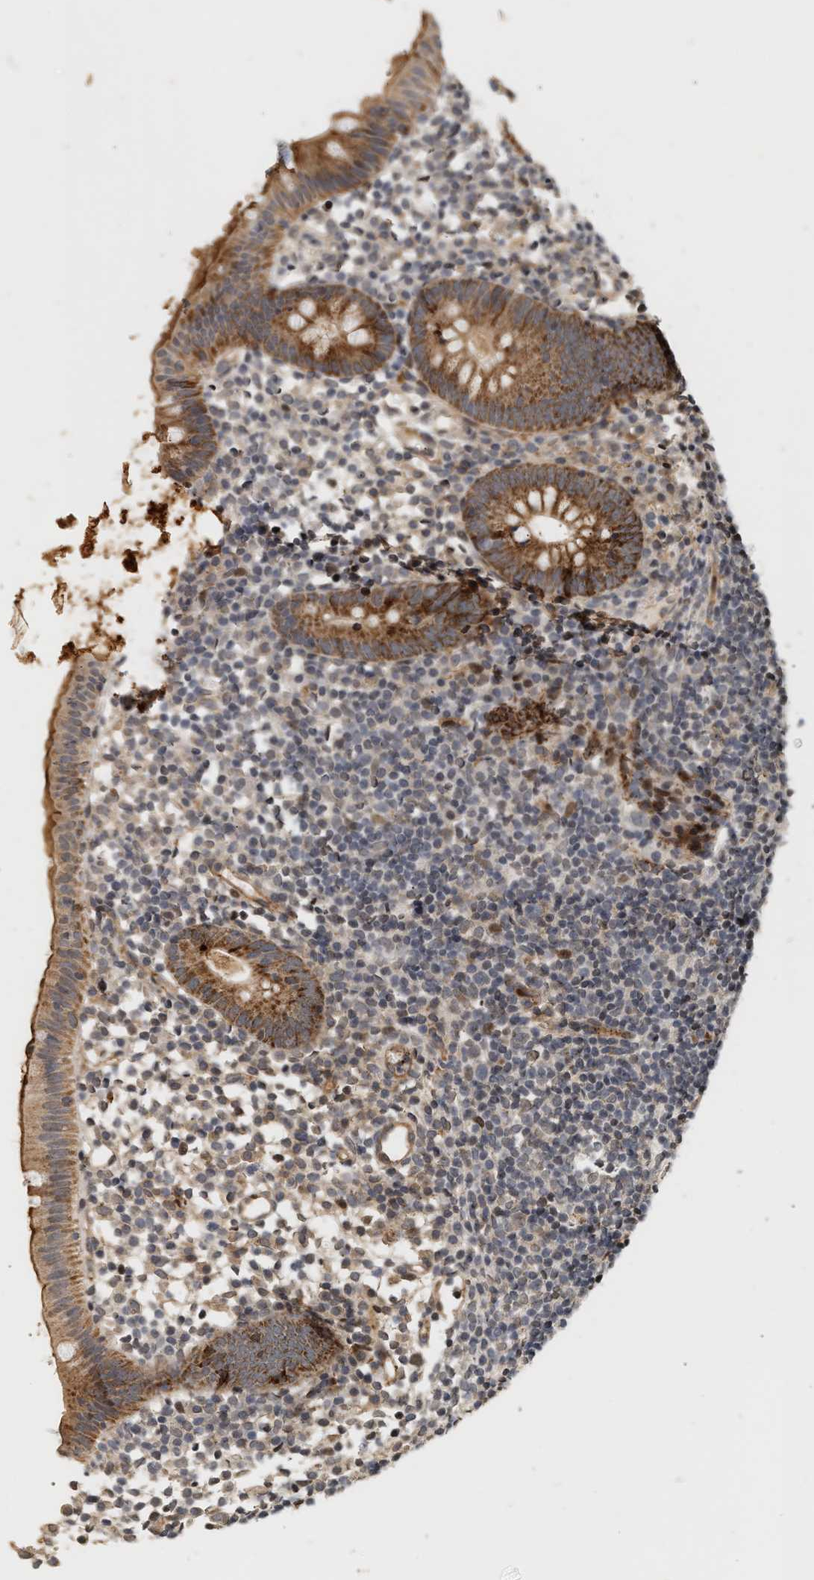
{"staining": {"intensity": "strong", "quantity": ">75%", "location": "cytoplasmic/membranous"}, "tissue": "appendix", "cell_type": "Glandular cells", "image_type": "normal", "snomed": [{"axis": "morphology", "description": "Normal tissue, NOS"}, {"axis": "topography", "description": "Appendix"}], "caption": "Appendix was stained to show a protein in brown. There is high levels of strong cytoplasmic/membranous staining in about >75% of glandular cells. (DAB = brown stain, brightfield microscopy at high magnification).", "gene": "PLXND1", "patient": {"sex": "female", "age": 20}}